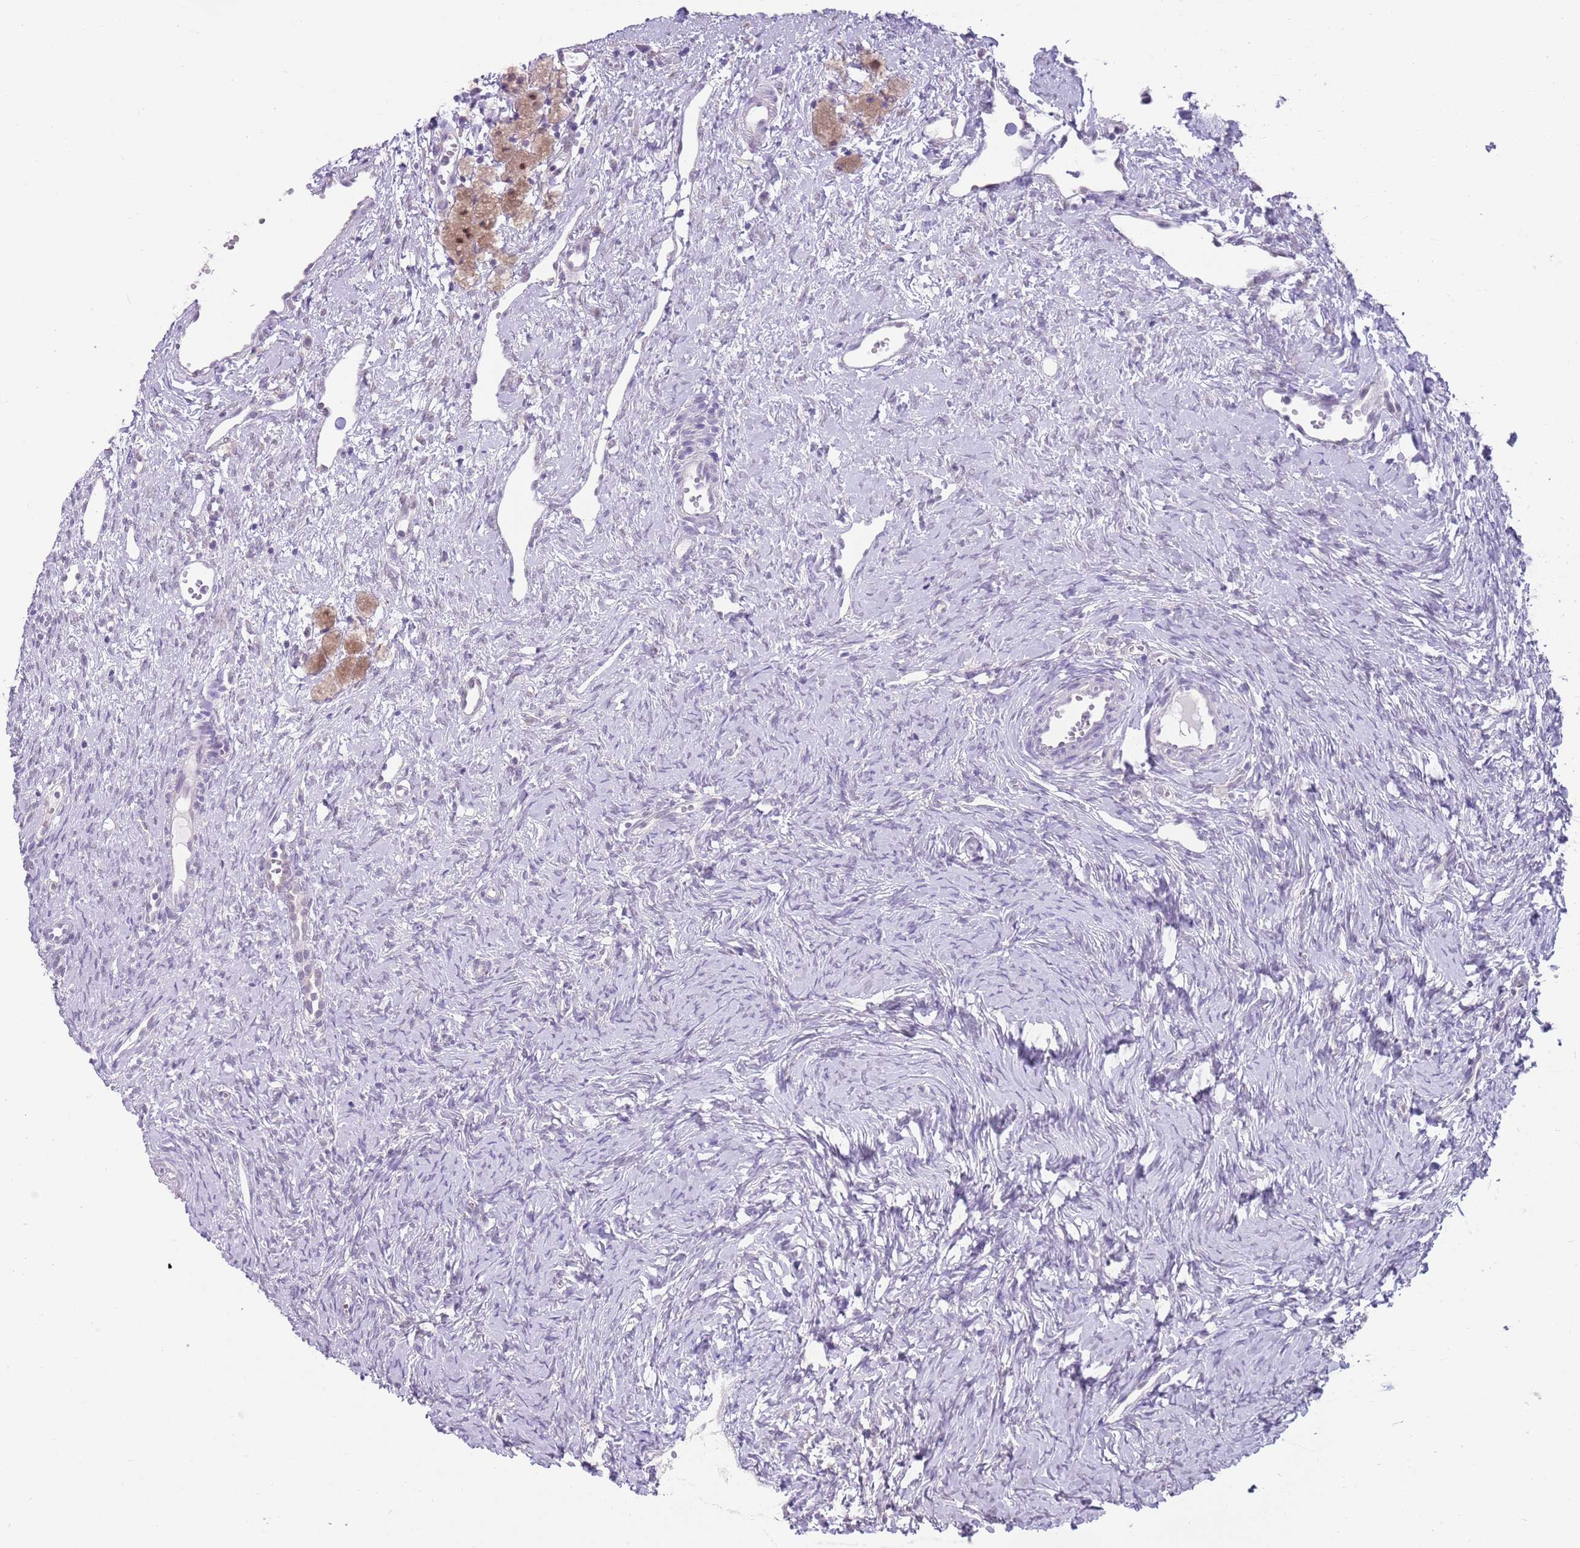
{"staining": {"intensity": "weak", "quantity": "25%-75%", "location": "nuclear"}, "tissue": "ovary", "cell_type": "Follicle cells", "image_type": "normal", "snomed": [{"axis": "morphology", "description": "Normal tissue, NOS"}, {"axis": "topography", "description": "Ovary"}], "caption": "Immunohistochemistry (IHC) micrograph of benign human ovary stained for a protein (brown), which displays low levels of weak nuclear positivity in approximately 25%-75% of follicle cells.", "gene": "SEPHS2", "patient": {"sex": "female", "age": 51}}